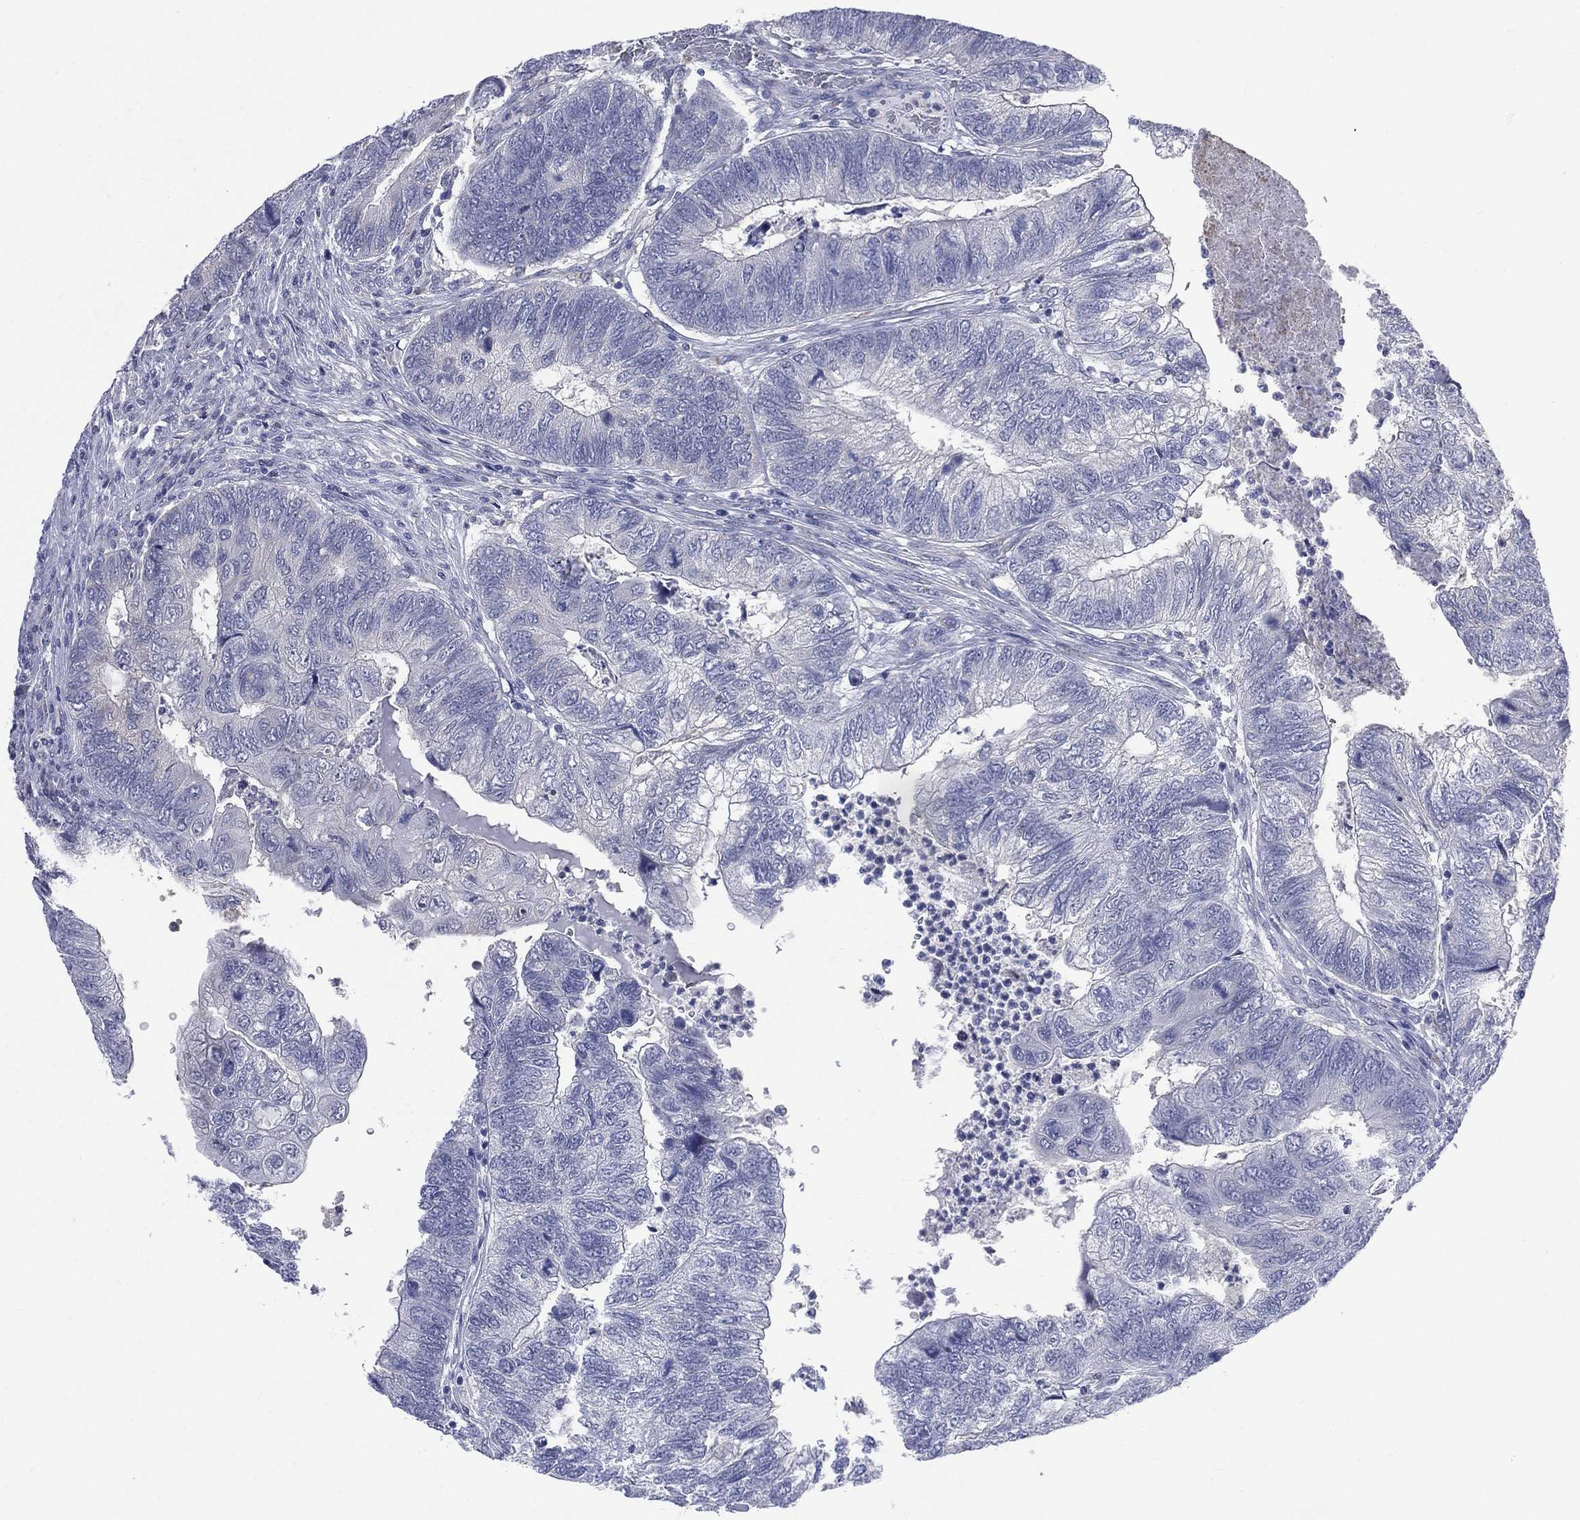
{"staining": {"intensity": "negative", "quantity": "none", "location": "none"}, "tissue": "colorectal cancer", "cell_type": "Tumor cells", "image_type": "cancer", "snomed": [{"axis": "morphology", "description": "Adenocarcinoma, NOS"}, {"axis": "topography", "description": "Colon"}], "caption": "The immunohistochemistry (IHC) micrograph has no significant positivity in tumor cells of colorectal cancer tissue.", "gene": "AKAP3", "patient": {"sex": "female", "age": 67}}